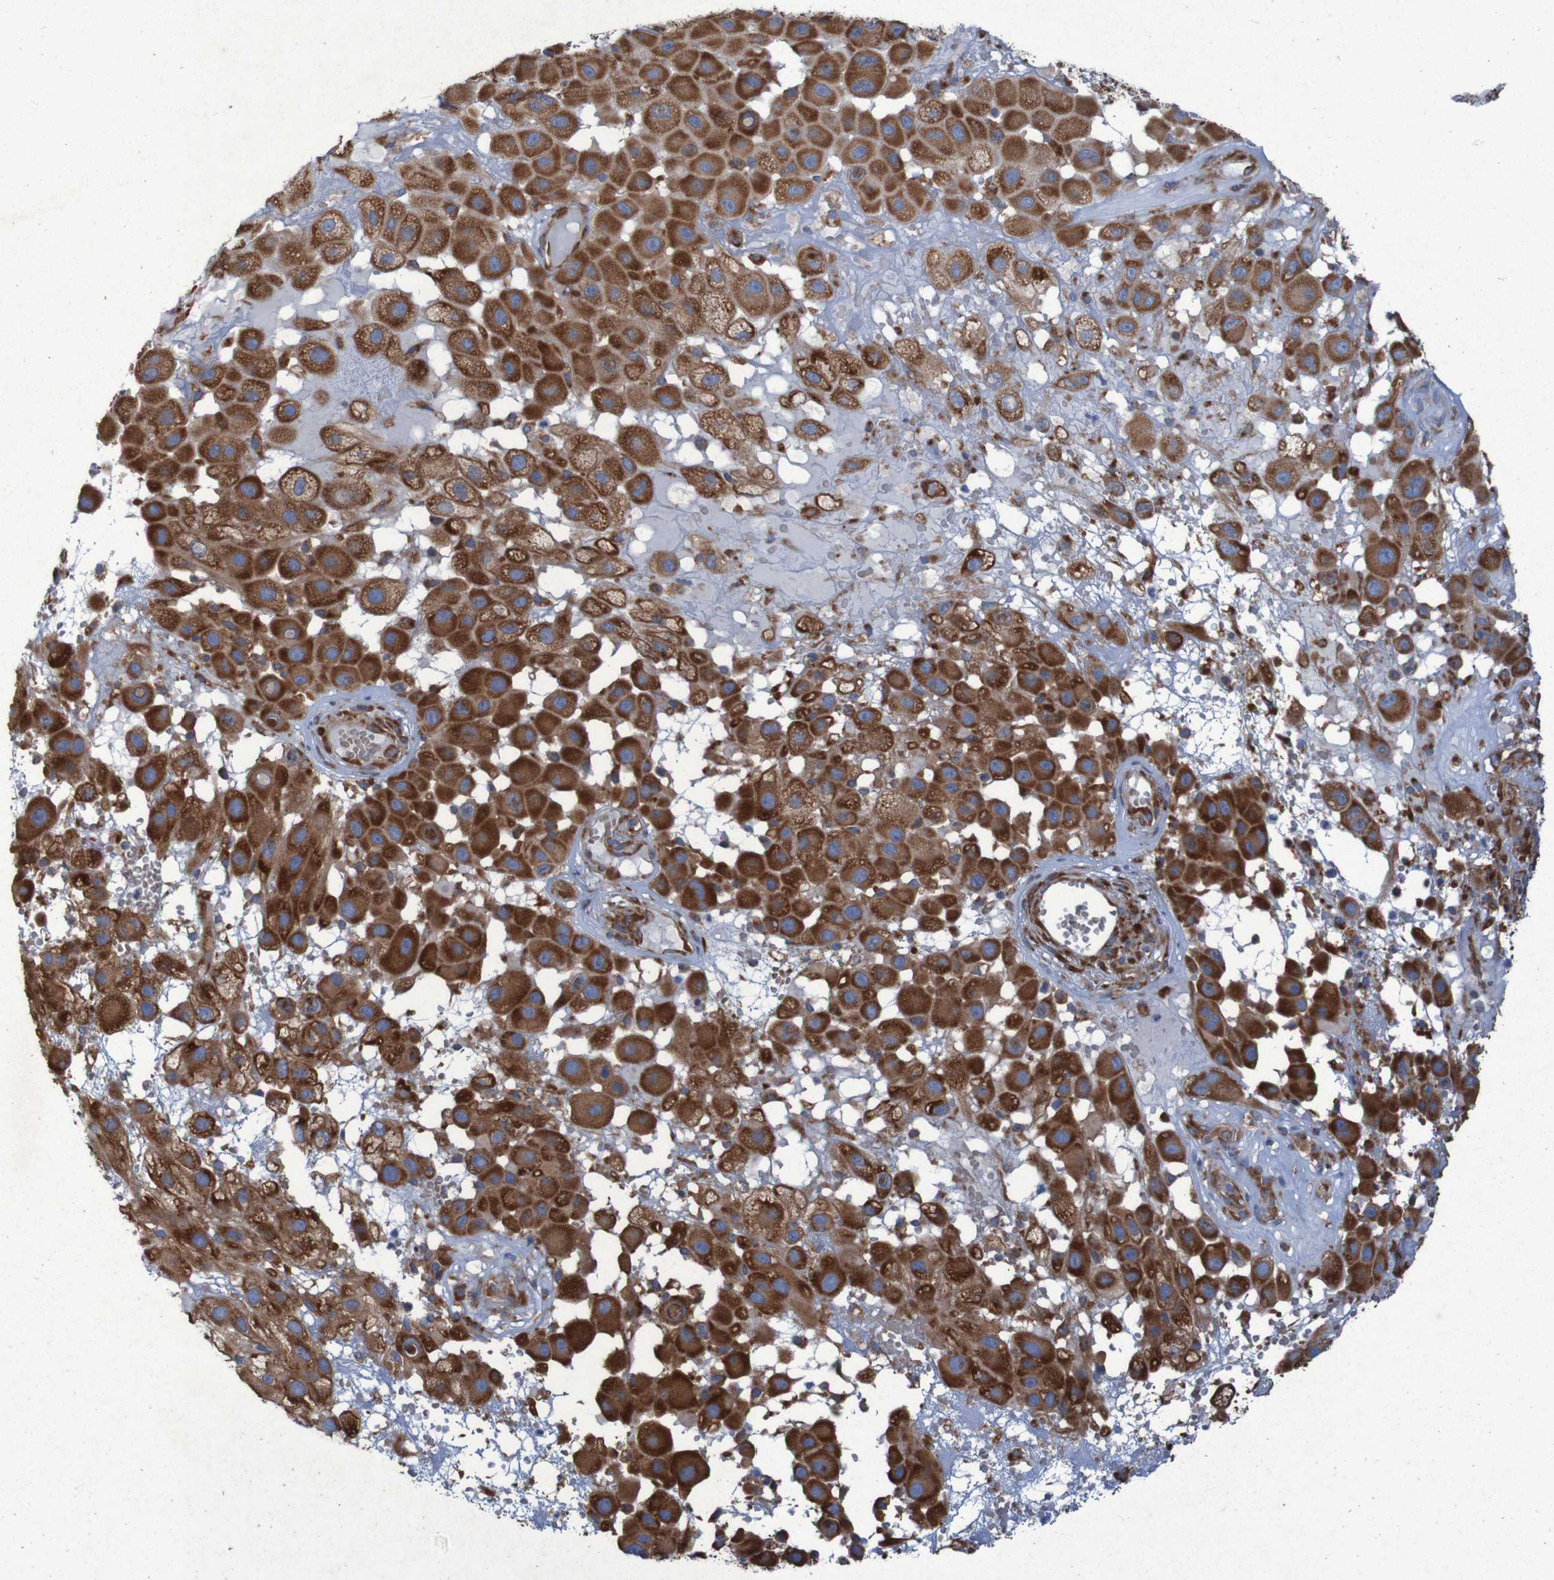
{"staining": {"intensity": "strong", "quantity": ">75%", "location": "cytoplasmic/membranous"}, "tissue": "melanoma", "cell_type": "Tumor cells", "image_type": "cancer", "snomed": [{"axis": "morphology", "description": "Malignant melanoma, NOS"}, {"axis": "topography", "description": "Skin"}], "caption": "Strong cytoplasmic/membranous staining for a protein is appreciated in about >75% of tumor cells of malignant melanoma using immunohistochemistry.", "gene": "RPL10", "patient": {"sex": "female", "age": 81}}